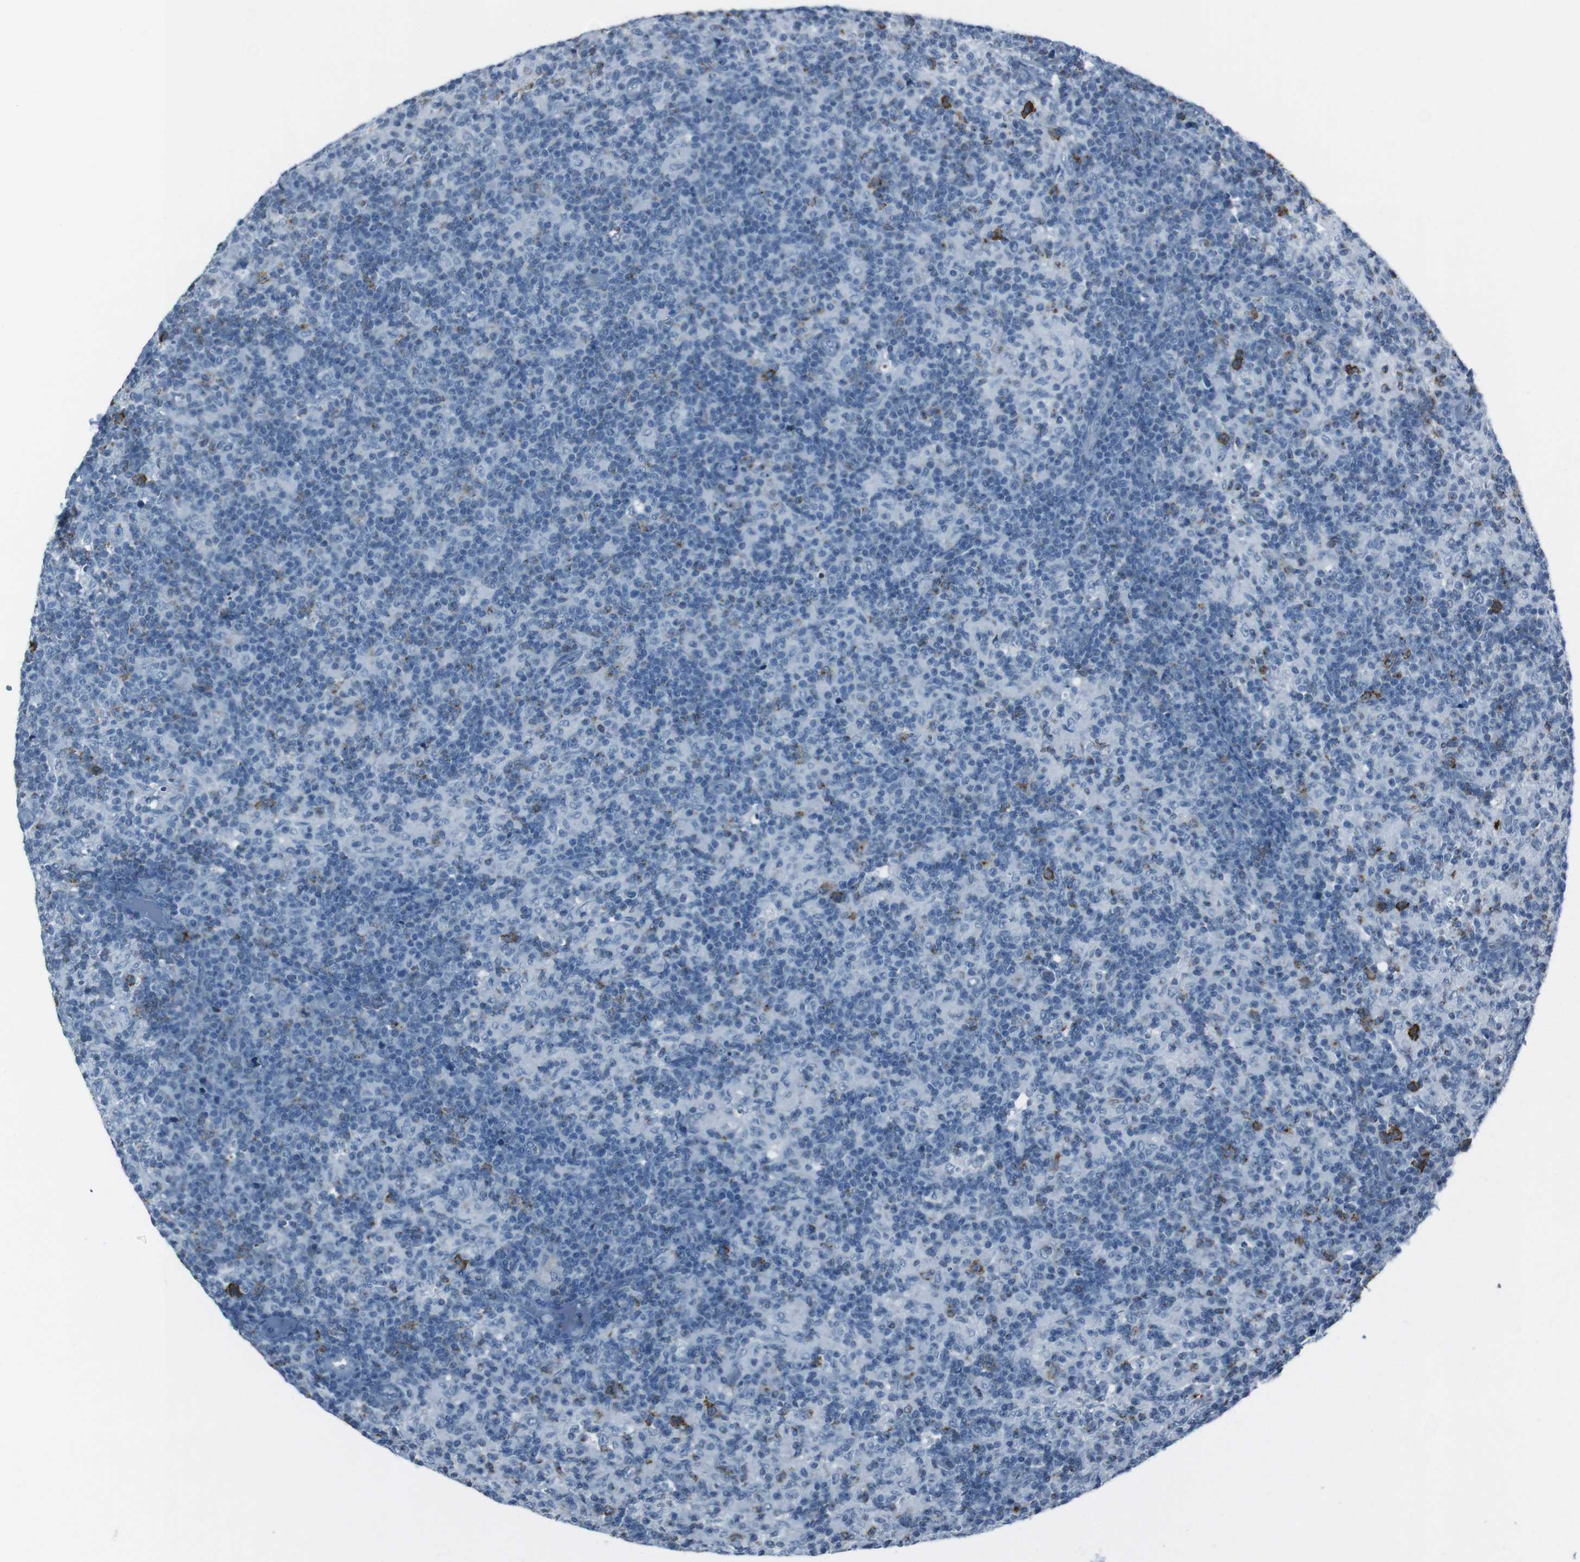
{"staining": {"intensity": "strong", "quantity": "25%-75%", "location": "cytoplasmic/membranous"}, "tissue": "lymph node", "cell_type": "Germinal center cells", "image_type": "normal", "snomed": [{"axis": "morphology", "description": "Normal tissue, NOS"}, {"axis": "morphology", "description": "Inflammation, NOS"}, {"axis": "topography", "description": "Lymph node"}], "caption": "Protein staining demonstrates strong cytoplasmic/membranous expression in approximately 25%-75% of germinal center cells in unremarkable lymph node. (IHC, brightfield microscopy, high magnification).", "gene": "ST6GAL1", "patient": {"sex": "male", "age": 55}}